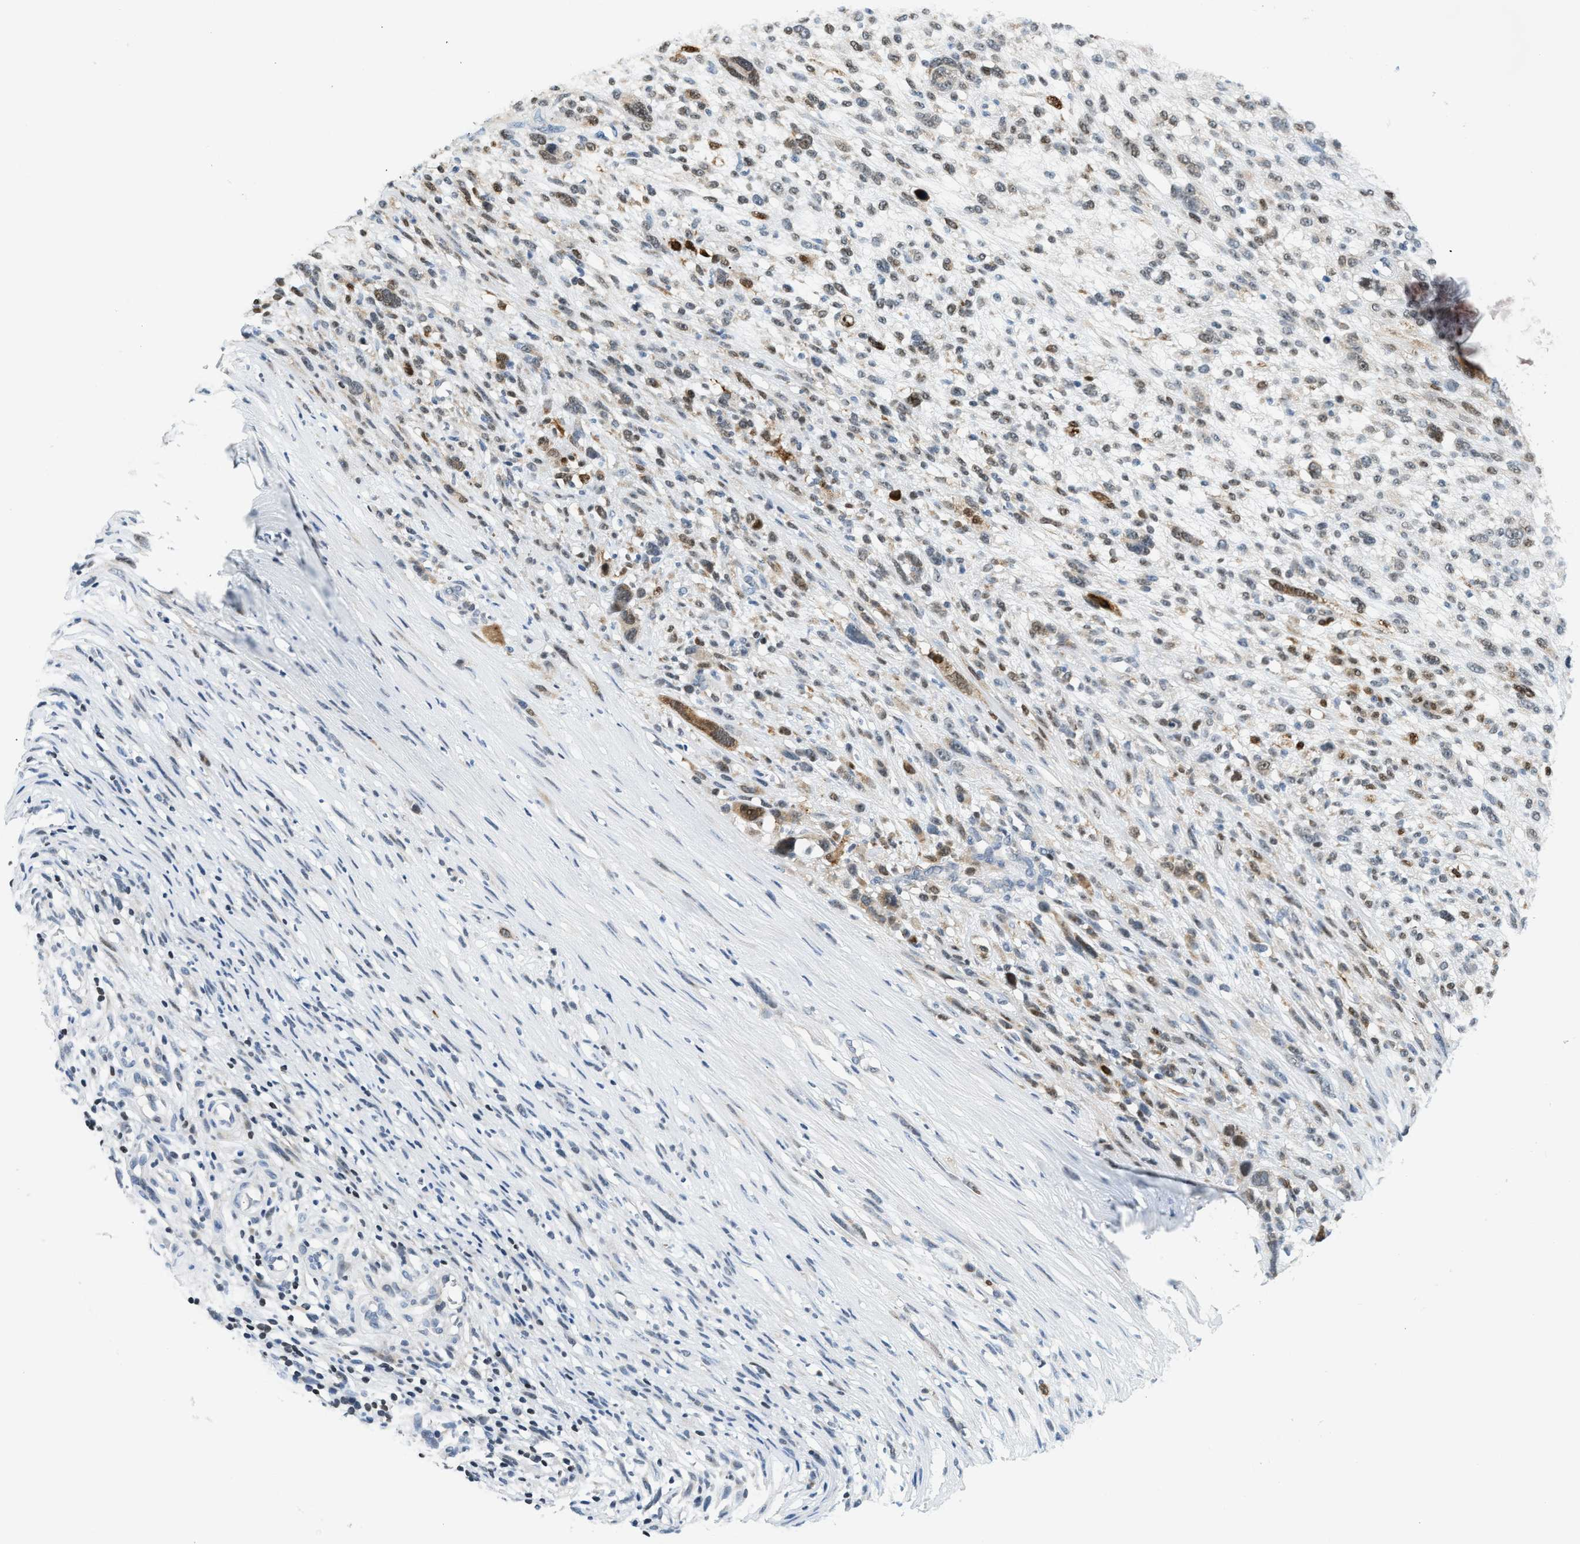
{"staining": {"intensity": "weak", "quantity": "25%-75%", "location": "cytoplasmic/membranous,nuclear"}, "tissue": "melanoma", "cell_type": "Tumor cells", "image_type": "cancer", "snomed": [{"axis": "morphology", "description": "Malignant melanoma, NOS"}, {"axis": "topography", "description": "Skin"}], "caption": "Protein expression analysis of human melanoma reveals weak cytoplasmic/membranous and nuclear staining in approximately 25%-75% of tumor cells. (Brightfield microscopy of DAB IHC at high magnification).", "gene": "NPS", "patient": {"sex": "female", "age": 55}}